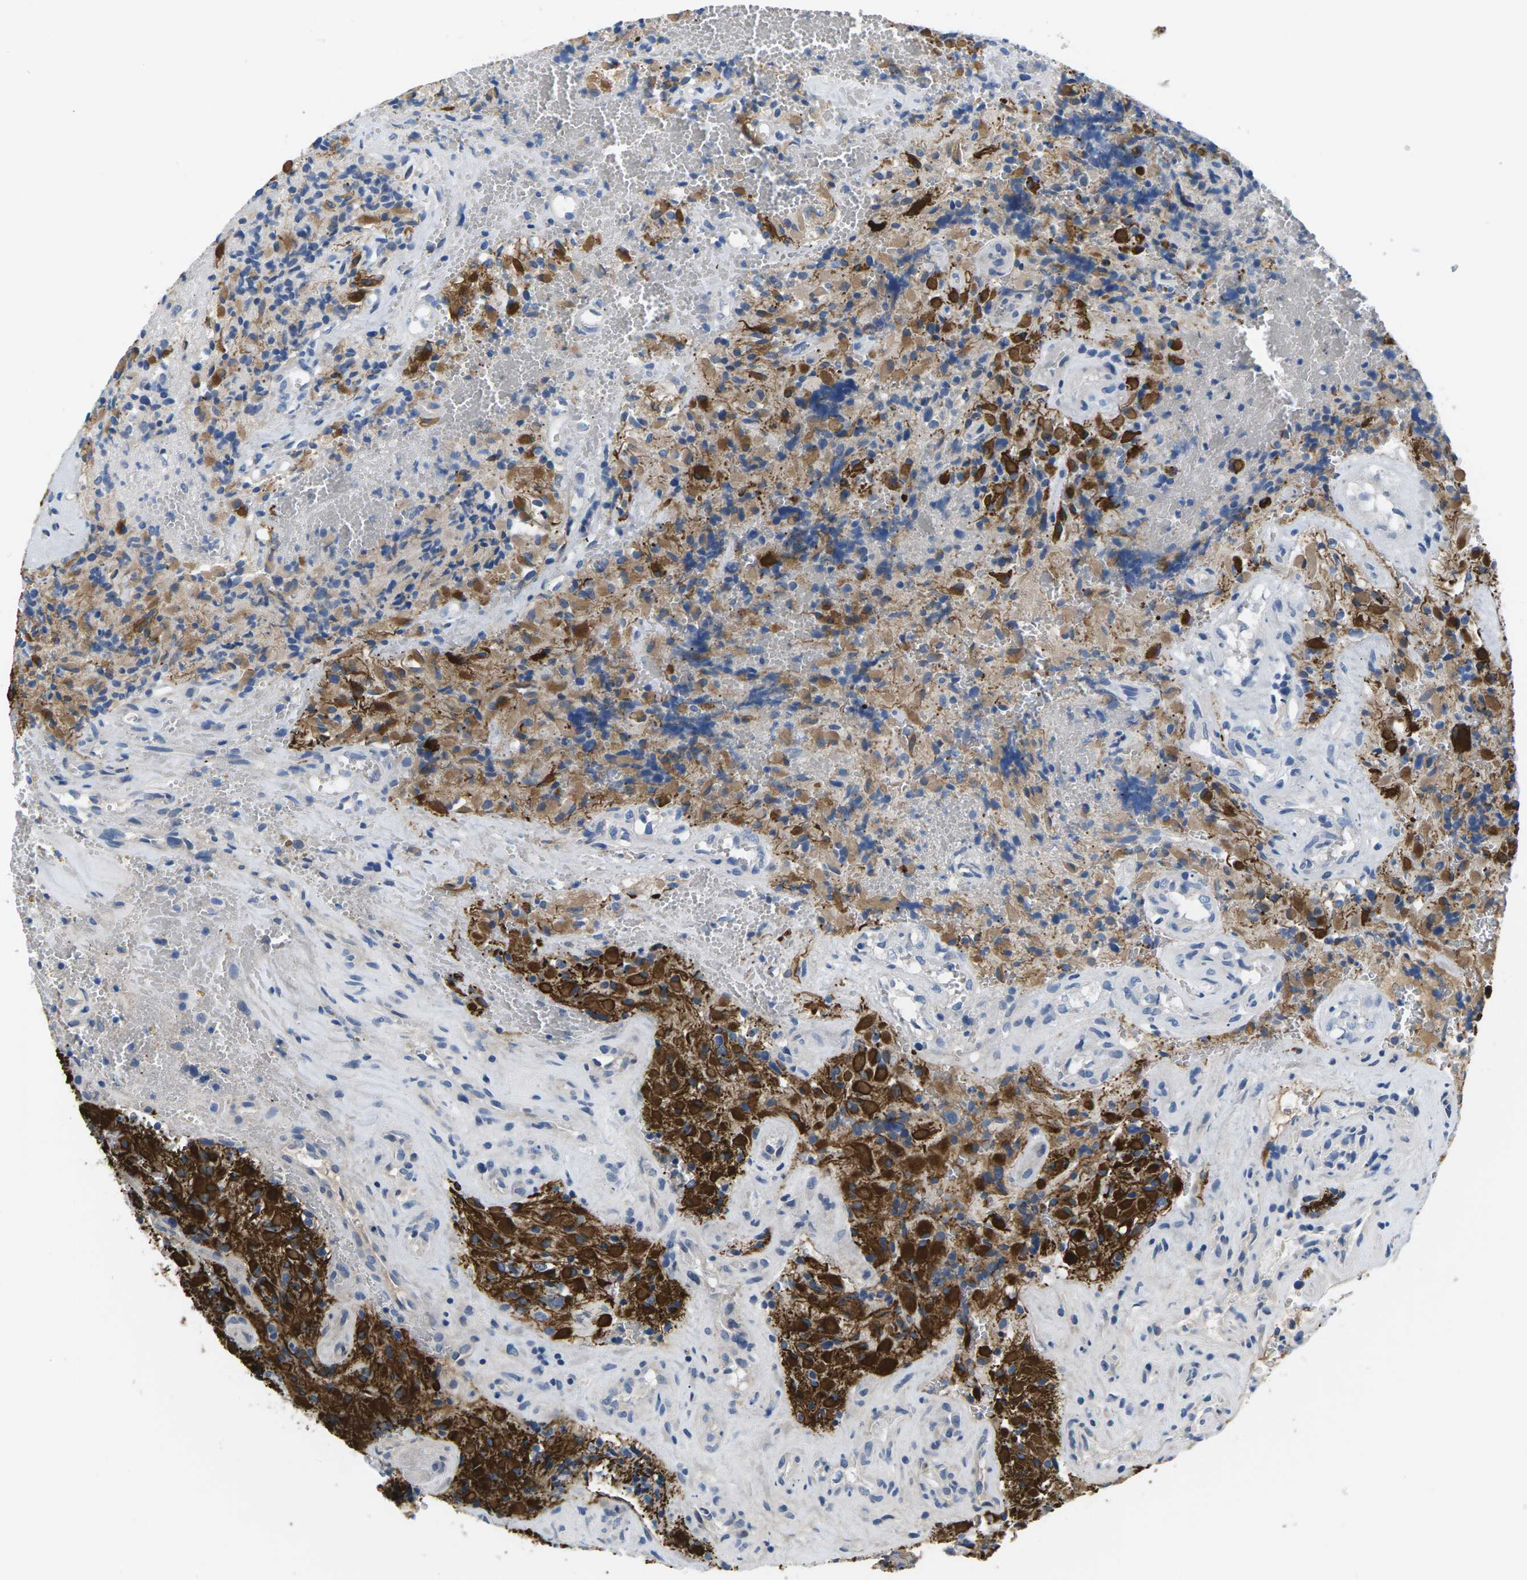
{"staining": {"intensity": "strong", "quantity": "25%-75%", "location": "cytoplasmic/membranous"}, "tissue": "glioma", "cell_type": "Tumor cells", "image_type": "cancer", "snomed": [{"axis": "morphology", "description": "Glioma, malignant, High grade"}, {"axis": "topography", "description": "Brain"}], "caption": "This is a photomicrograph of immunohistochemistry (IHC) staining of malignant glioma (high-grade), which shows strong expression in the cytoplasmic/membranous of tumor cells.", "gene": "TSPAN2", "patient": {"sex": "male", "age": 71}}